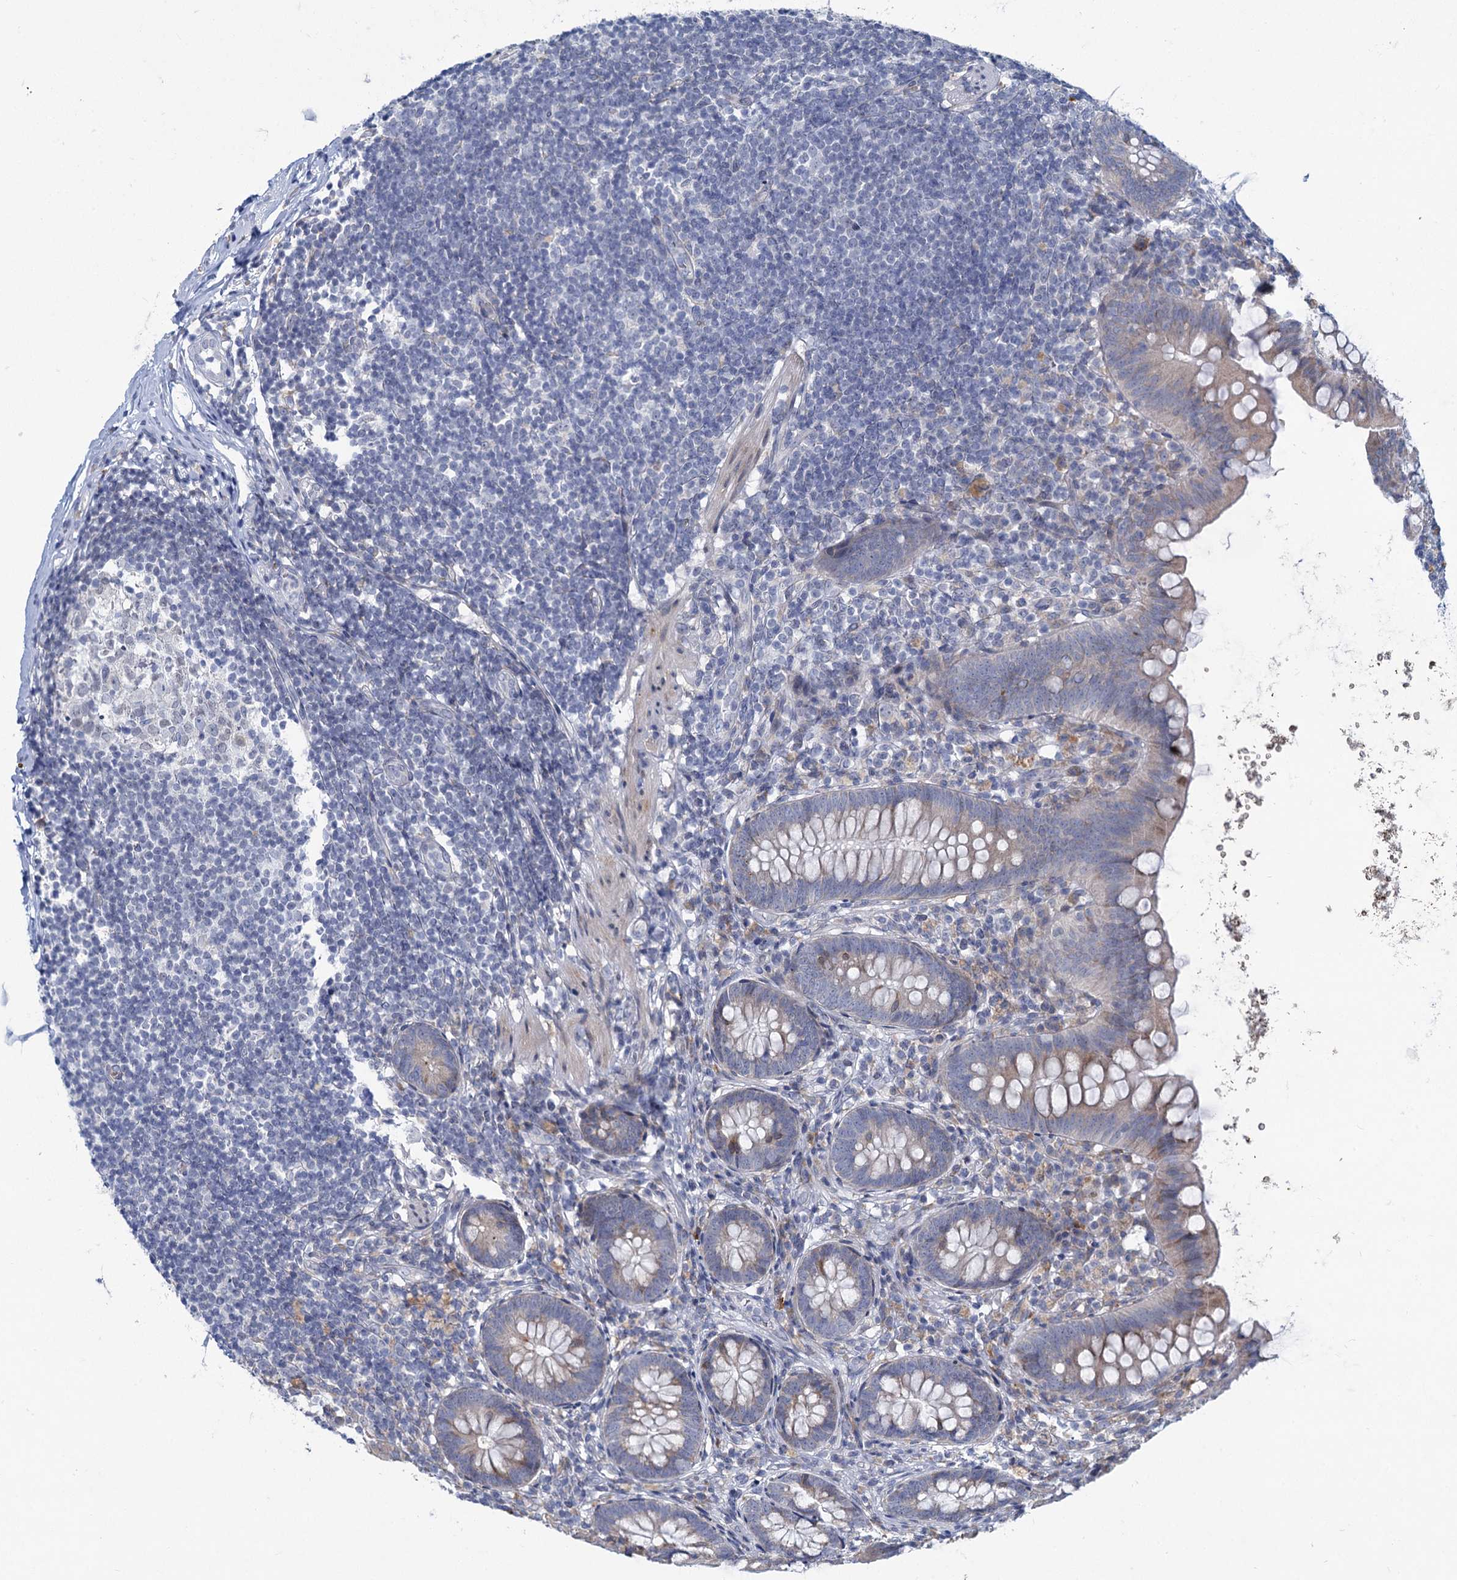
{"staining": {"intensity": "weak", "quantity": "25%-75%", "location": "cytoplasmic/membranous"}, "tissue": "appendix", "cell_type": "Glandular cells", "image_type": "normal", "snomed": [{"axis": "morphology", "description": "Normal tissue, NOS"}, {"axis": "topography", "description": "Appendix"}], "caption": "Appendix stained with DAB (3,3'-diaminobenzidine) IHC reveals low levels of weak cytoplasmic/membranous staining in about 25%-75% of glandular cells. Using DAB (3,3'-diaminobenzidine) (brown) and hematoxylin (blue) stains, captured at high magnification using brightfield microscopy.", "gene": "PRSS35", "patient": {"sex": "female", "age": 62}}